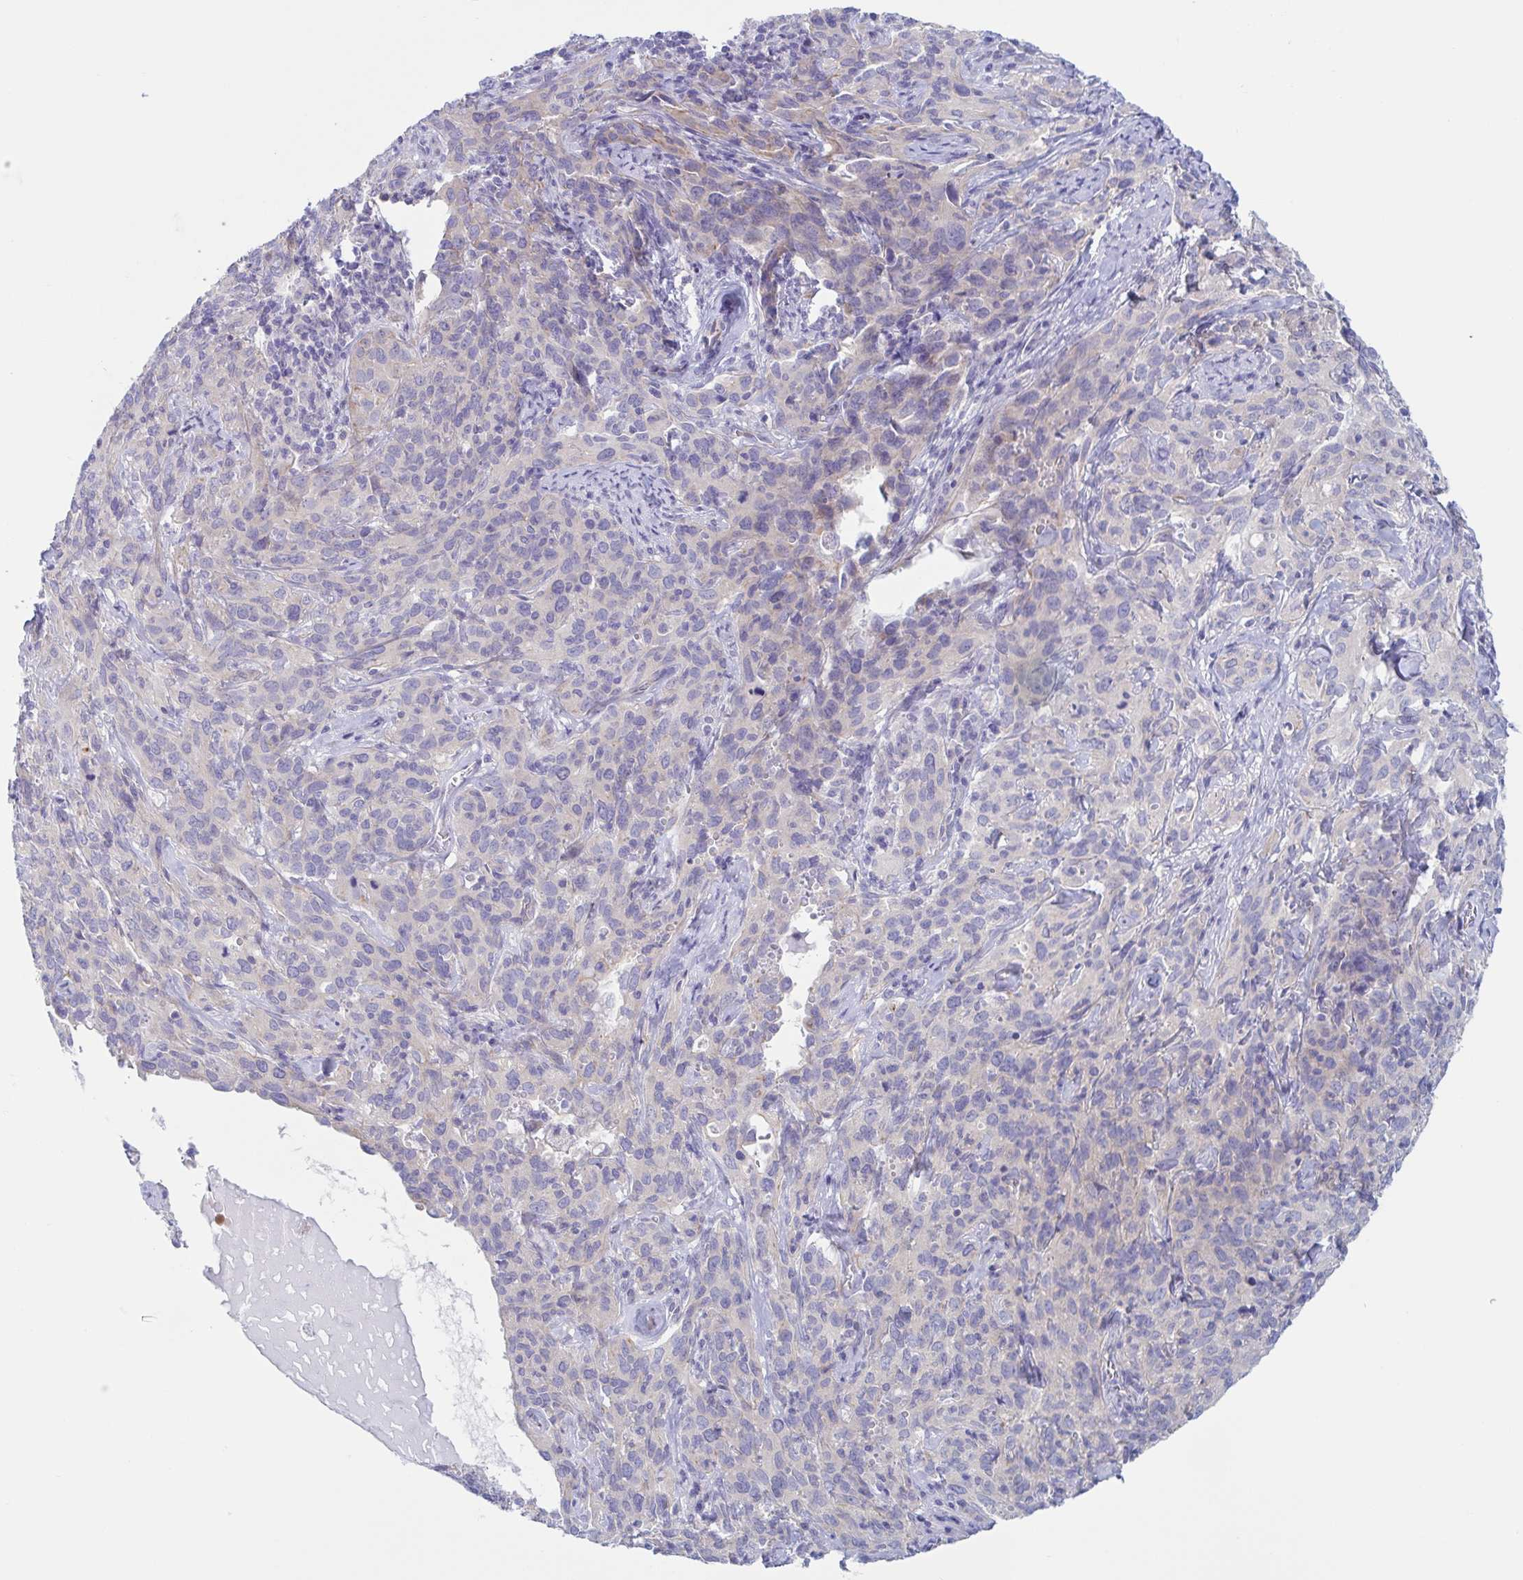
{"staining": {"intensity": "weak", "quantity": "<25%", "location": "cytoplasmic/membranous"}, "tissue": "cervical cancer", "cell_type": "Tumor cells", "image_type": "cancer", "snomed": [{"axis": "morphology", "description": "Squamous cell carcinoma, NOS"}, {"axis": "topography", "description": "Cervix"}], "caption": "DAB immunohistochemical staining of human squamous cell carcinoma (cervical) shows no significant staining in tumor cells.", "gene": "TNNI2", "patient": {"sex": "female", "age": 51}}